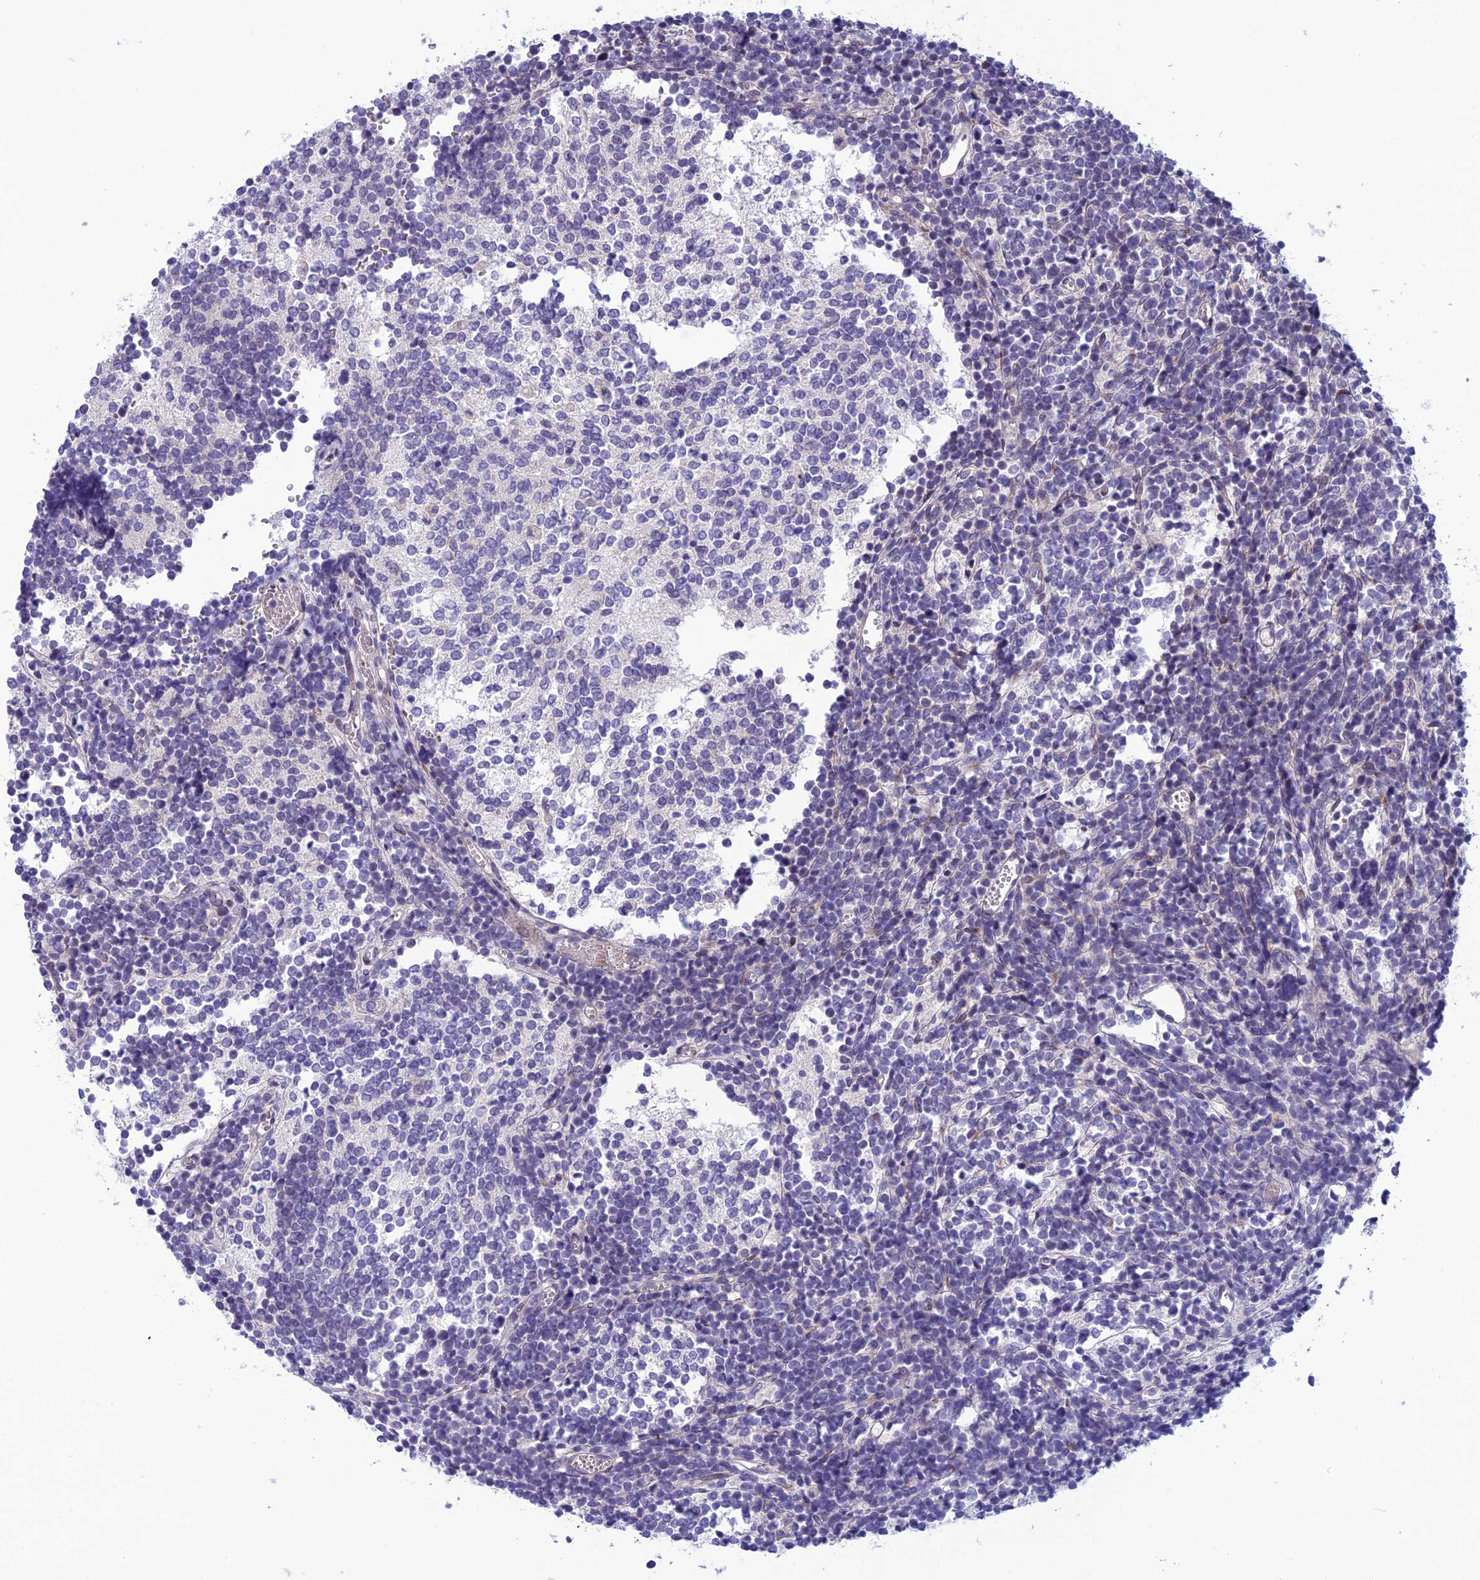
{"staining": {"intensity": "negative", "quantity": "none", "location": "none"}, "tissue": "glioma", "cell_type": "Tumor cells", "image_type": "cancer", "snomed": [{"axis": "morphology", "description": "Glioma, malignant, Low grade"}, {"axis": "topography", "description": "Brain"}], "caption": "DAB (3,3'-diaminobenzidine) immunohistochemical staining of low-grade glioma (malignant) exhibits no significant staining in tumor cells.", "gene": "PSMF1", "patient": {"sex": "female", "age": 1}}